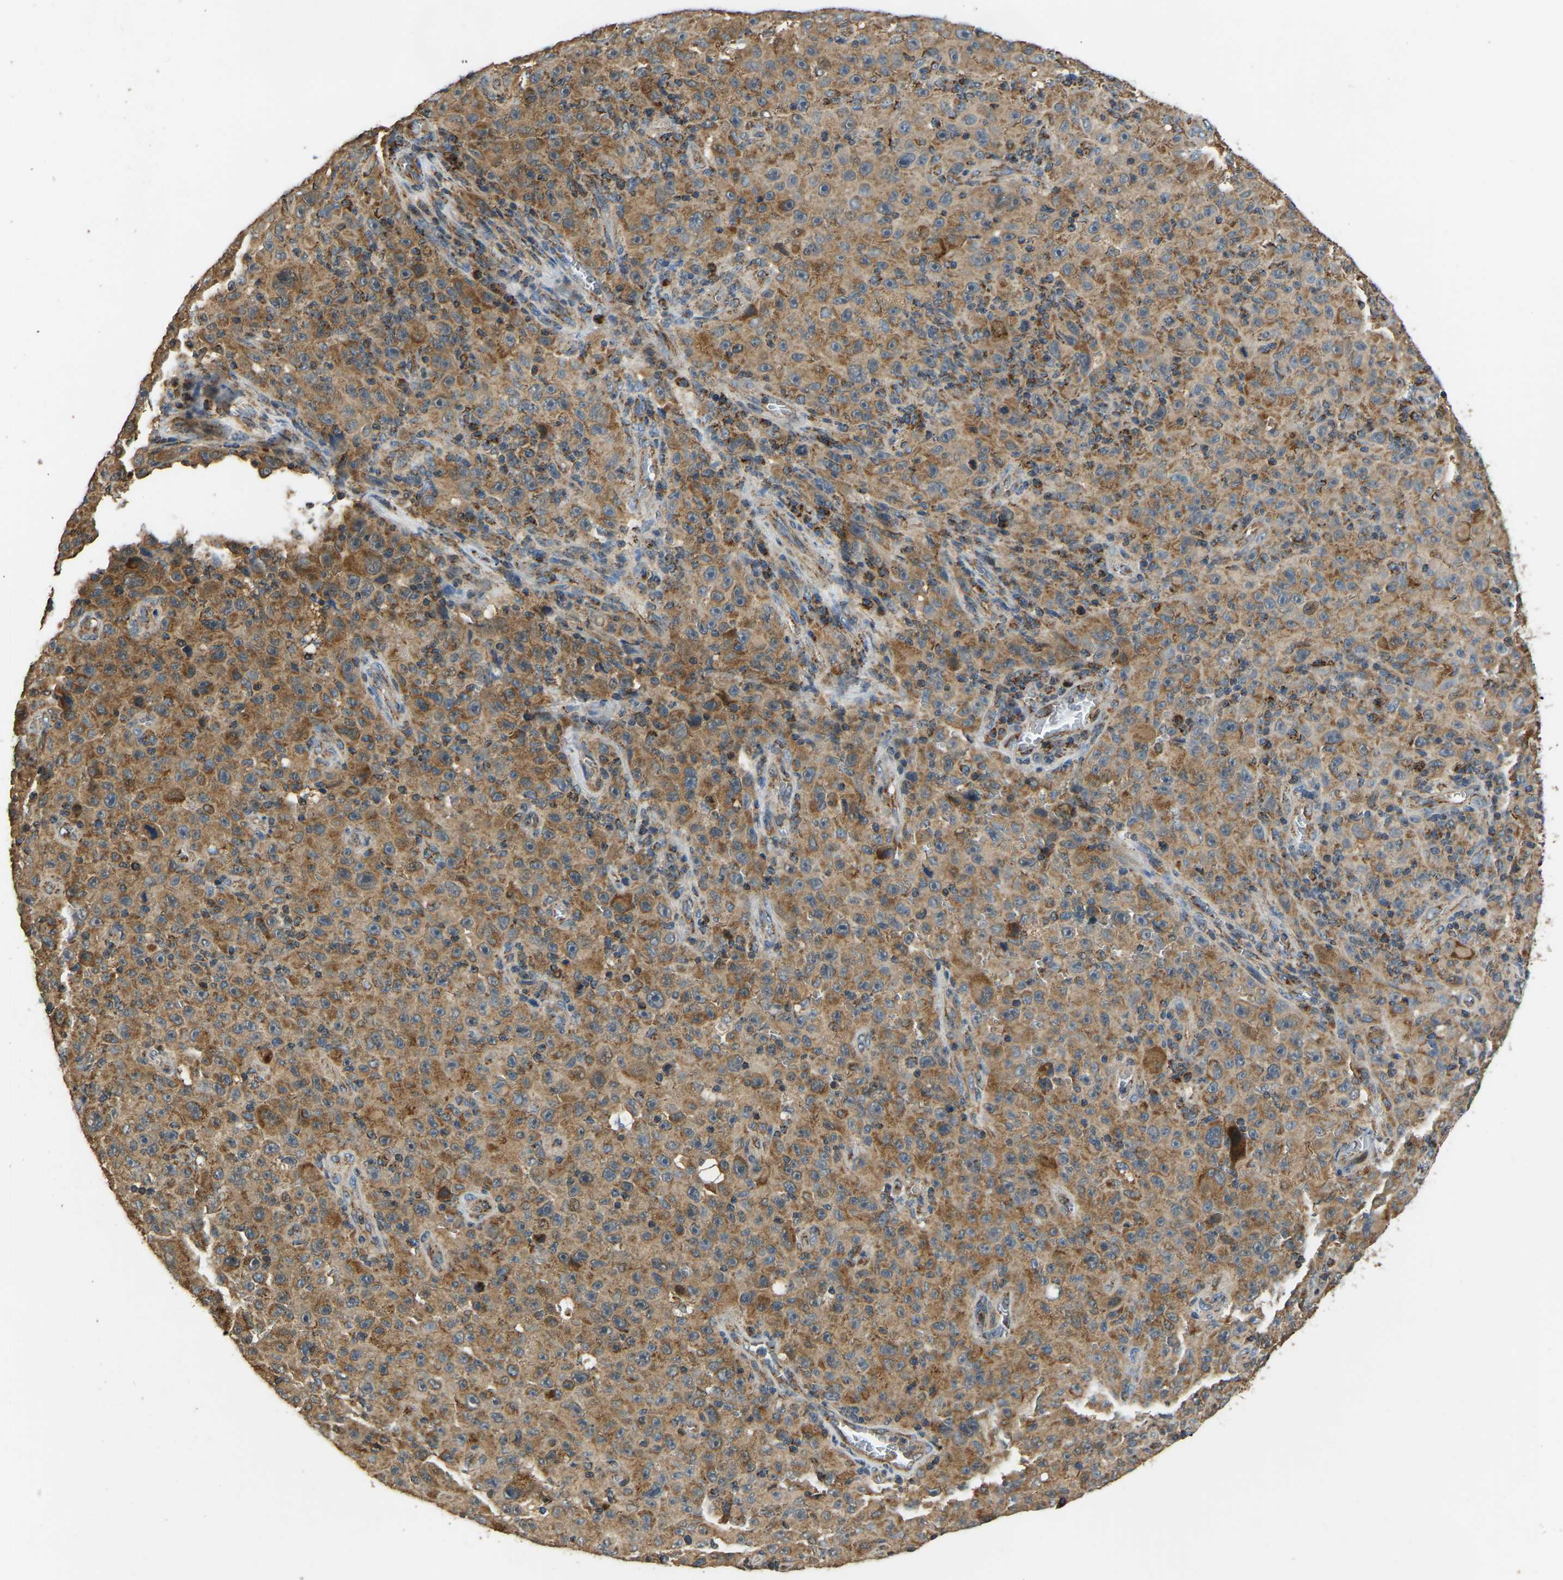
{"staining": {"intensity": "moderate", "quantity": ">75%", "location": "cytoplasmic/membranous"}, "tissue": "melanoma", "cell_type": "Tumor cells", "image_type": "cancer", "snomed": [{"axis": "morphology", "description": "Malignant melanoma, NOS"}, {"axis": "topography", "description": "Skin"}], "caption": "Melanoma stained with DAB IHC shows medium levels of moderate cytoplasmic/membranous positivity in approximately >75% of tumor cells.", "gene": "TUFM", "patient": {"sex": "female", "age": 82}}